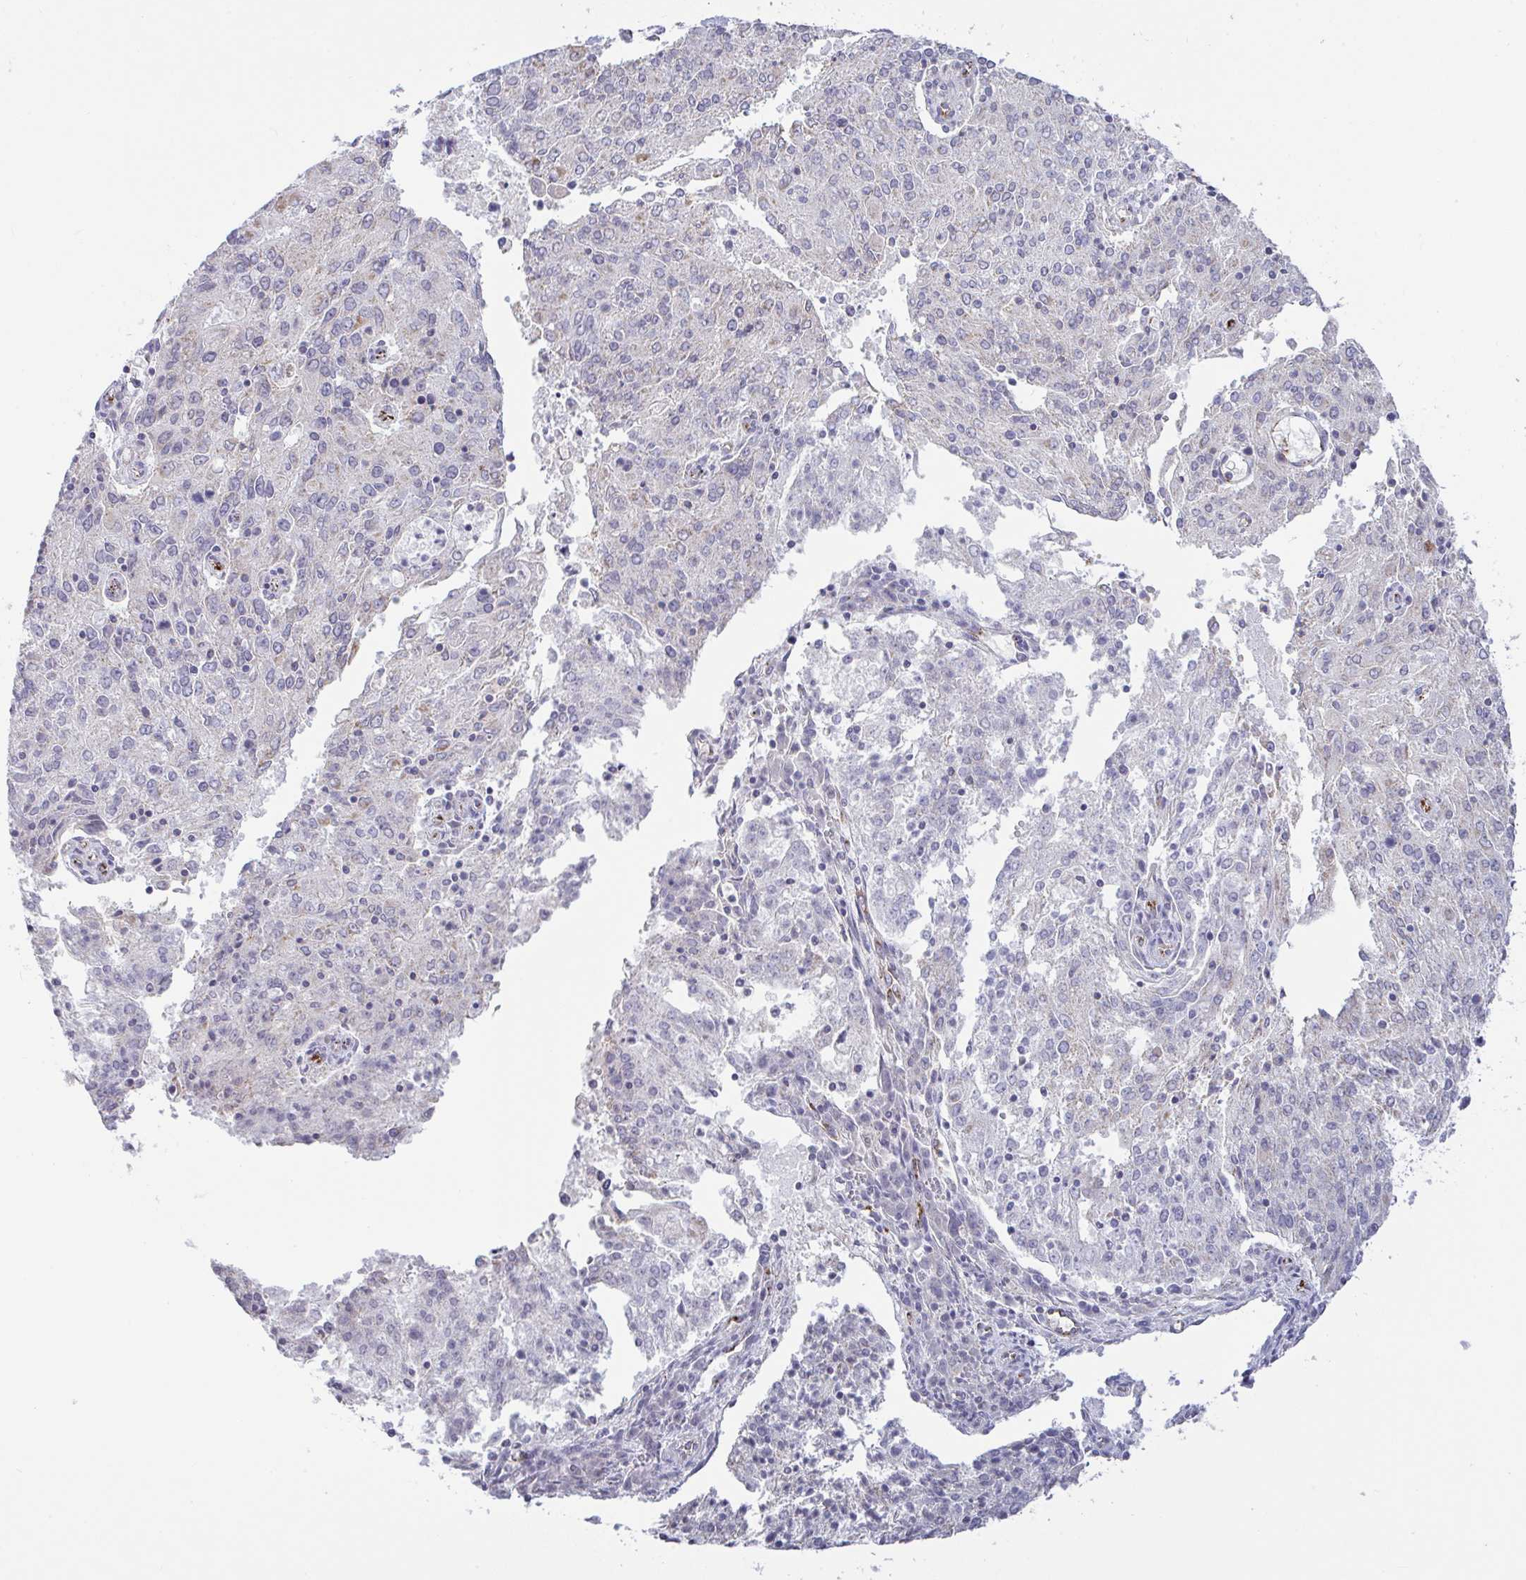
{"staining": {"intensity": "negative", "quantity": "none", "location": "none"}, "tissue": "endometrial cancer", "cell_type": "Tumor cells", "image_type": "cancer", "snomed": [{"axis": "morphology", "description": "Adenocarcinoma, NOS"}, {"axis": "topography", "description": "Endometrium"}], "caption": "There is no significant expression in tumor cells of endometrial adenocarcinoma.", "gene": "PLCD4", "patient": {"sex": "female", "age": 82}}